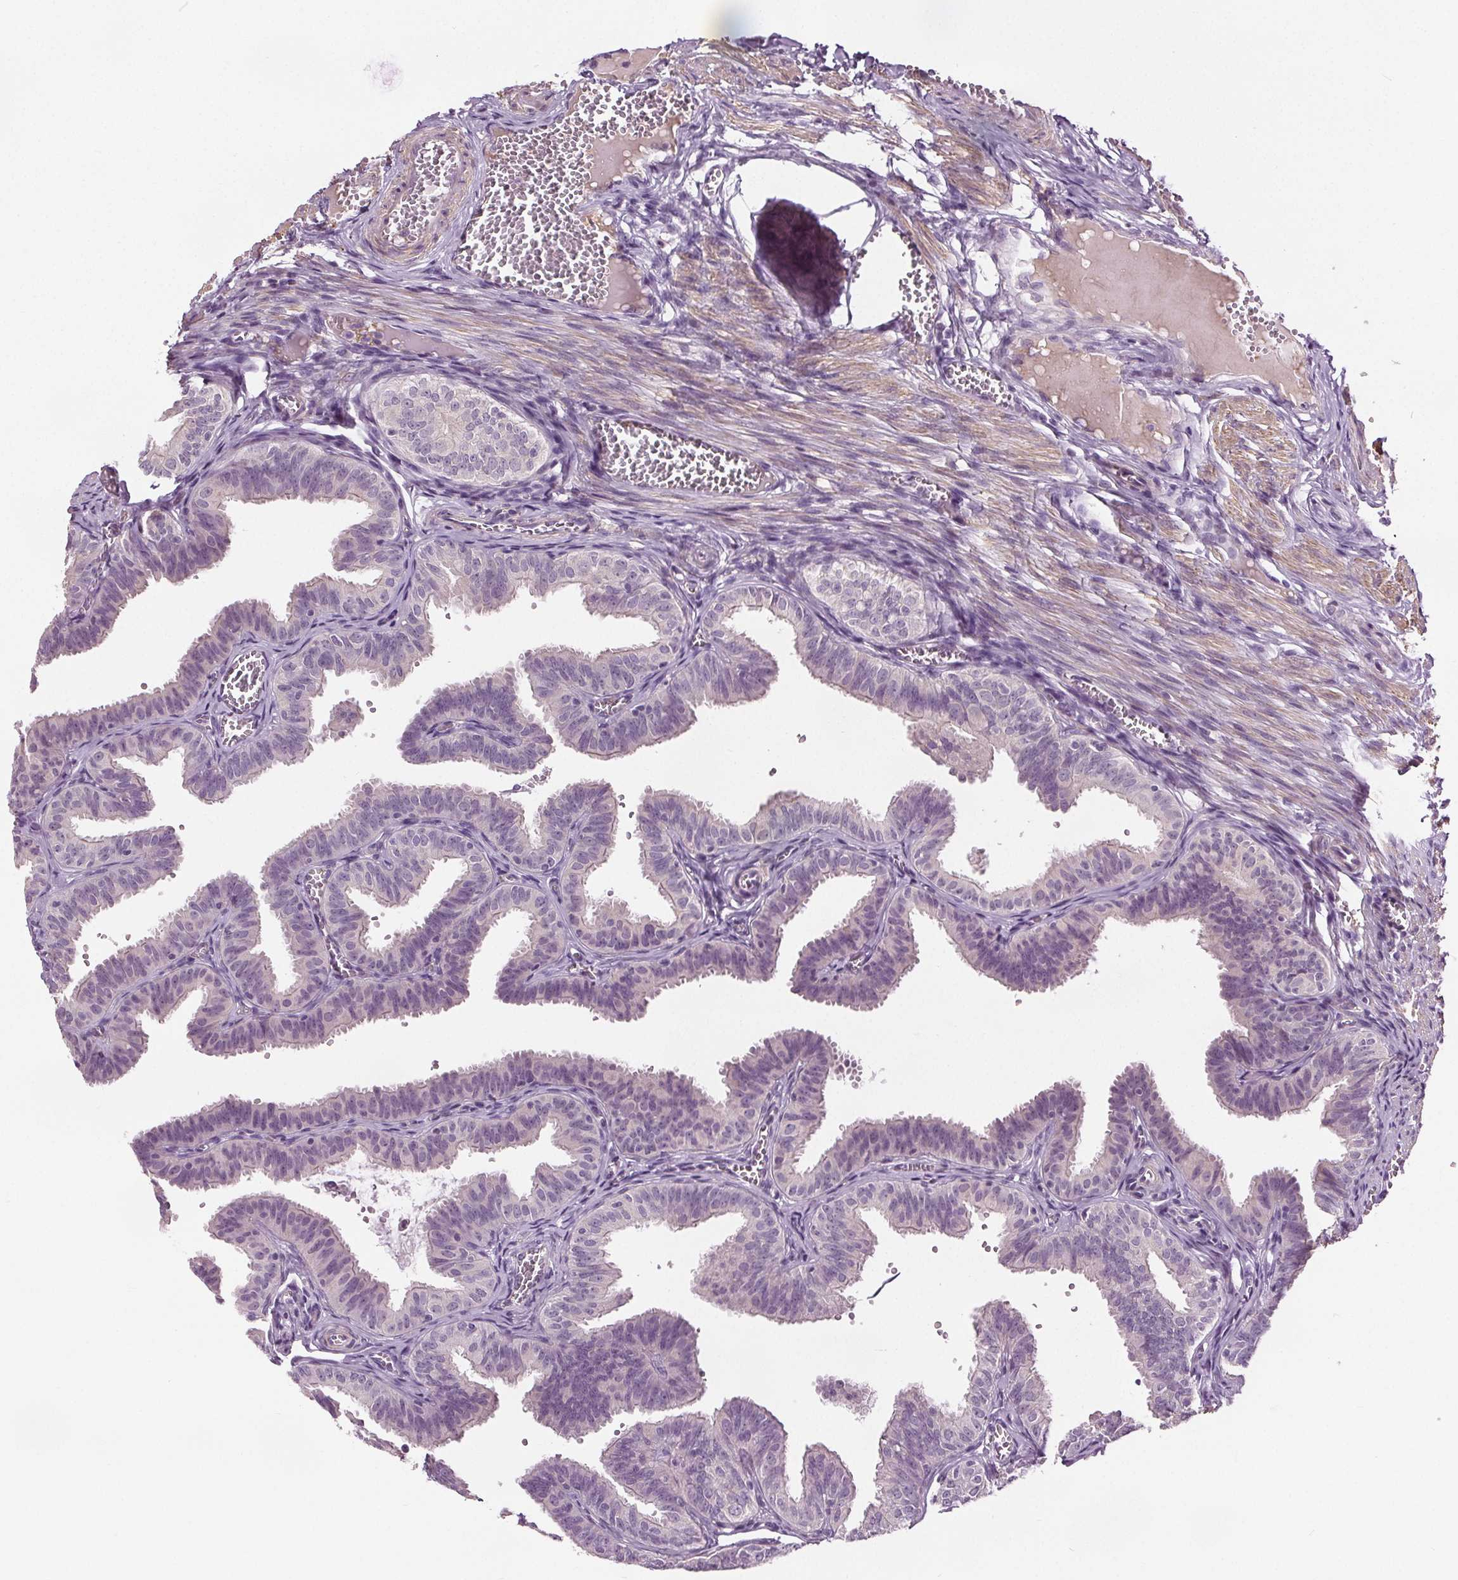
{"staining": {"intensity": "negative", "quantity": "none", "location": "none"}, "tissue": "fallopian tube", "cell_type": "Glandular cells", "image_type": "normal", "snomed": [{"axis": "morphology", "description": "Normal tissue, NOS"}, {"axis": "topography", "description": "Fallopian tube"}], "caption": "The histopathology image shows no significant positivity in glandular cells of fallopian tube. (DAB (3,3'-diaminobenzidine) immunohistochemistry (IHC) with hematoxylin counter stain).", "gene": "RASA1", "patient": {"sex": "female", "age": 25}}